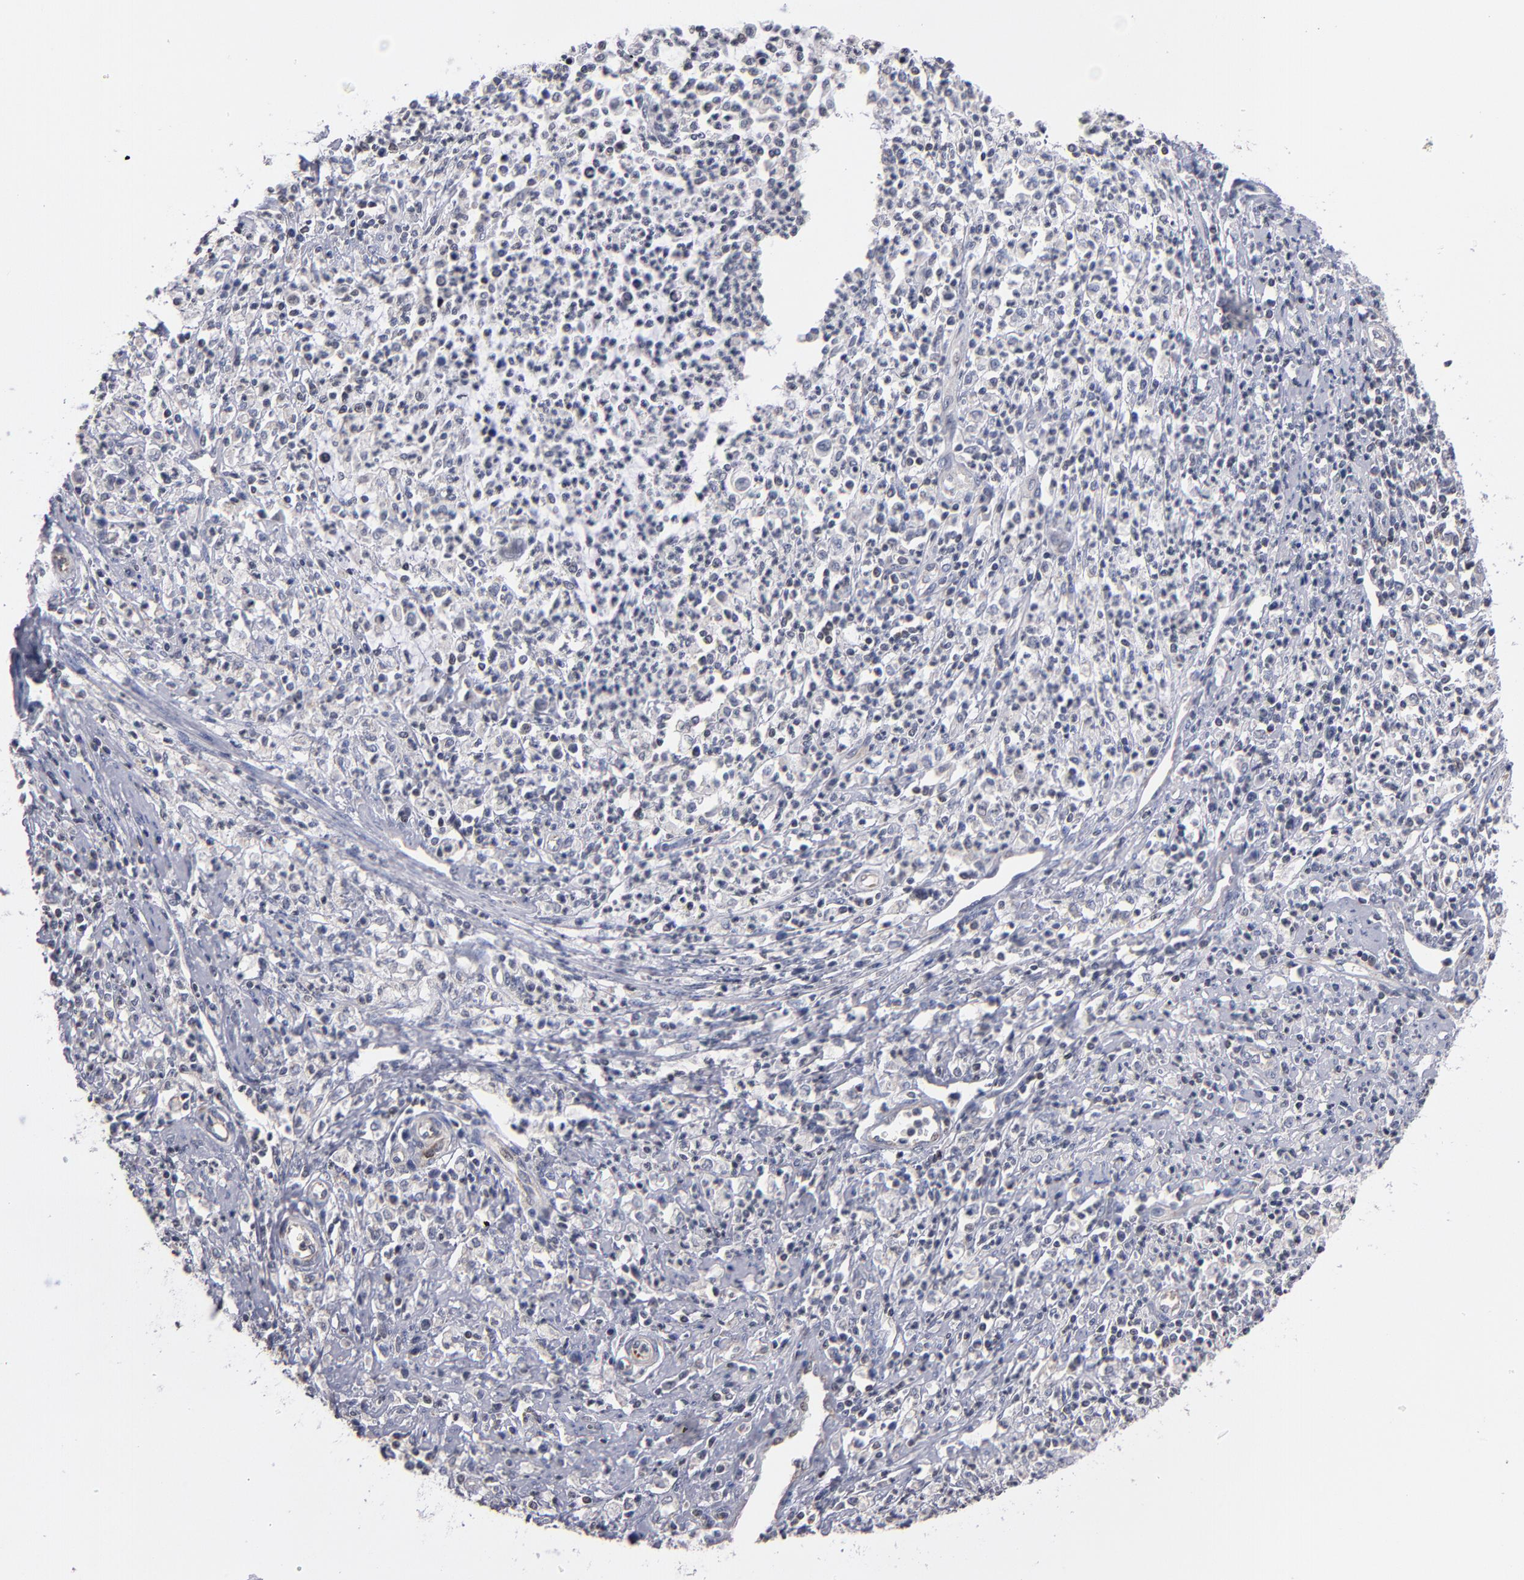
{"staining": {"intensity": "weak", "quantity": "<25%", "location": "nuclear"}, "tissue": "cervical cancer", "cell_type": "Tumor cells", "image_type": "cancer", "snomed": [{"axis": "morphology", "description": "Adenocarcinoma, NOS"}, {"axis": "topography", "description": "Cervix"}], "caption": "Adenocarcinoma (cervical) stained for a protein using immunohistochemistry (IHC) displays no staining tumor cells.", "gene": "ODF2", "patient": {"sex": "female", "age": 36}}